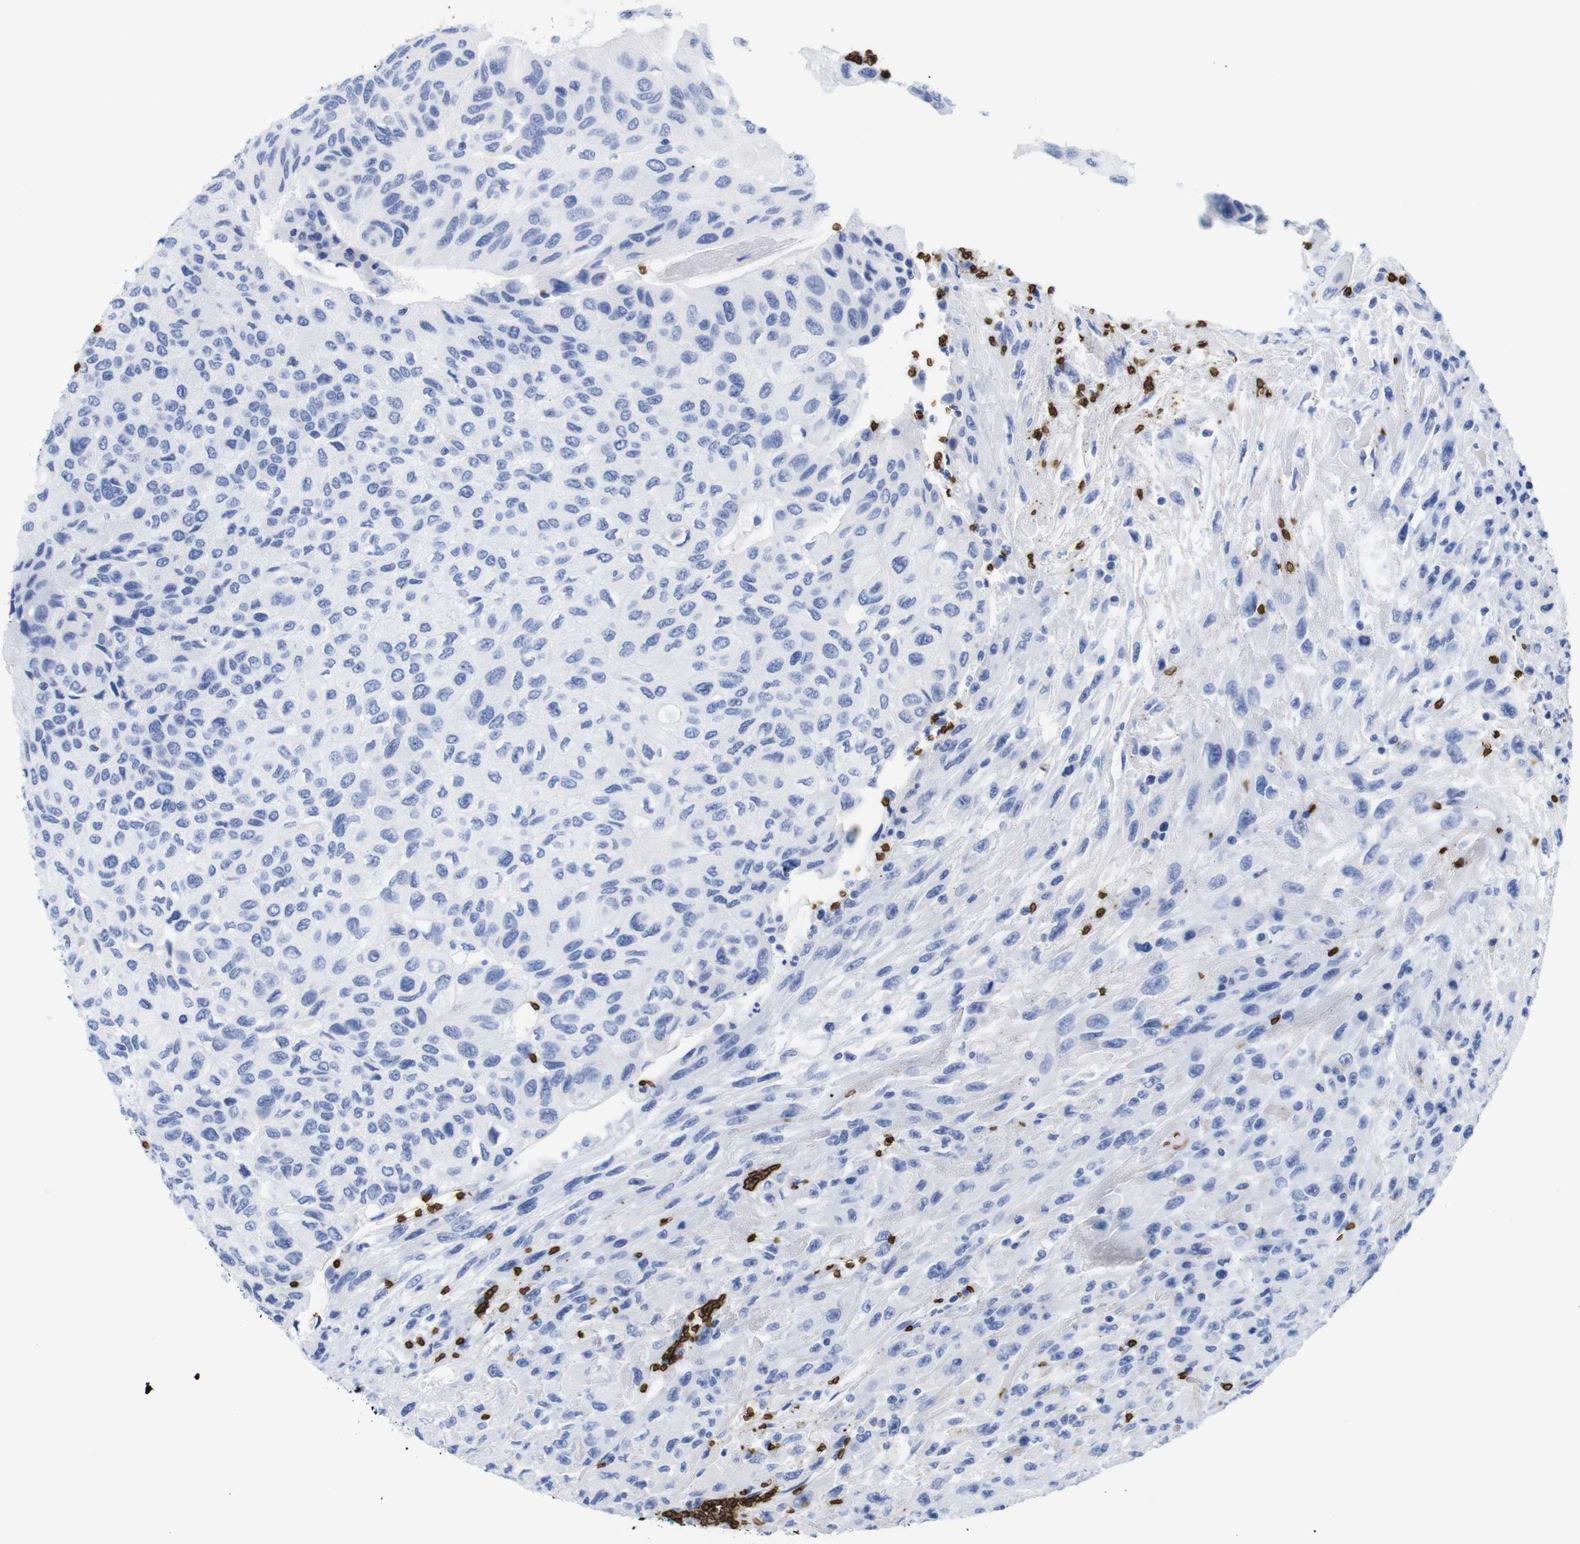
{"staining": {"intensity": "negative", "quantity": "none", "location": "none"}, "tissue": "urothelial cancer", "cell_type": "Tumor cells", "image_type": "cancer", "snomed": [{"axis": "morphology", "description": "Urothelial carcinoma, High grade"}, {"axis": "topography", "description": "Urinary bladder"}], "caption": "There is no significant expression in tumor cells of urothelial carcinoma (high-grade).", "gene": "S1PR2", "patient": {"sex": "male", "age": 66}}